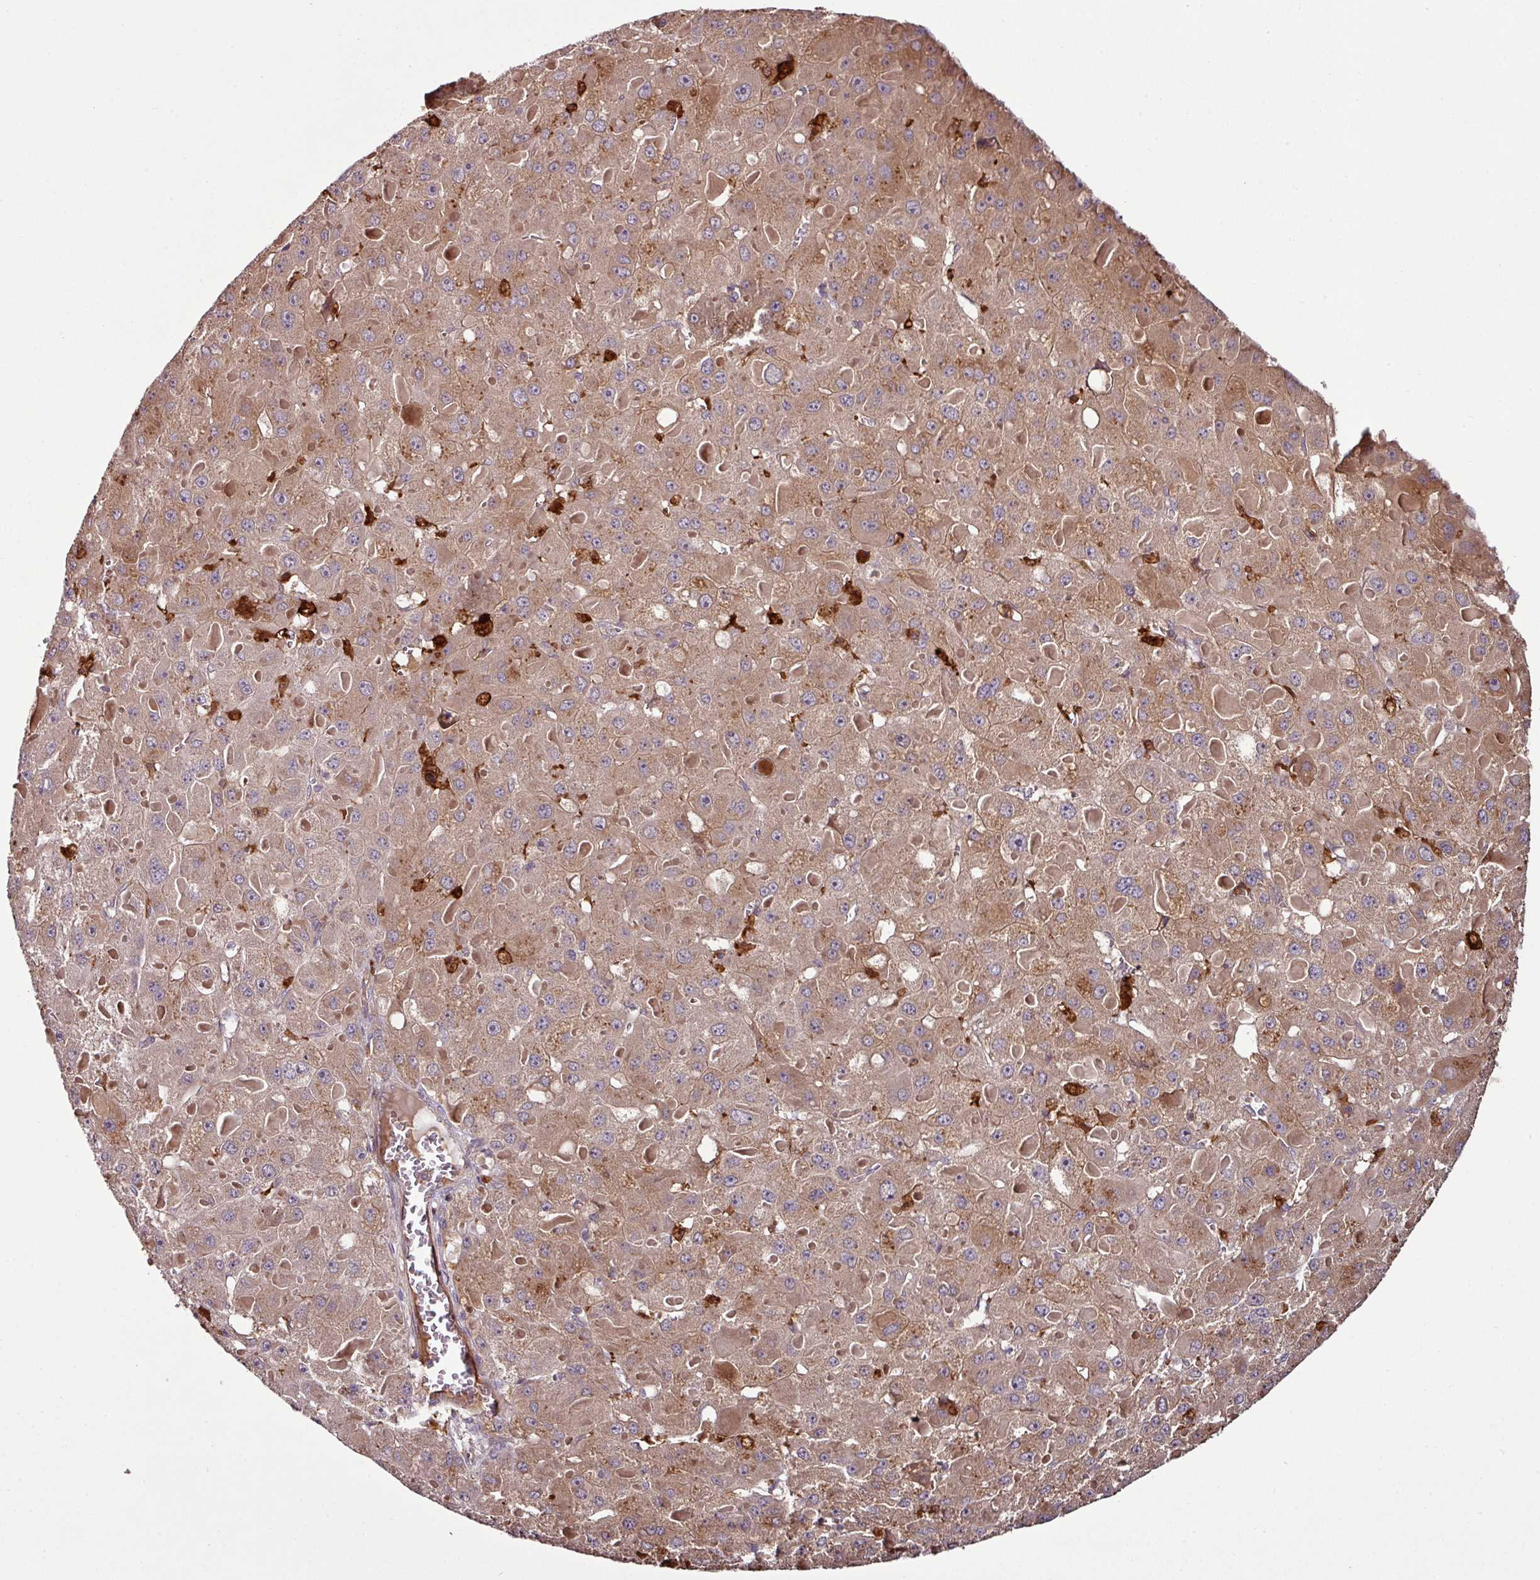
{"staining": {"intensity": "moderate", "quantity": ">75%", "location": "cytoplasmic/membranous"}, "tissue": "liver cancer", "cell_type": "Tumor cells", "image_type": "cancer", "snomed": [{"axis": "morphology", "description": "Carcinoma, Hepatocellular, NOS"}, {"axis": "topography", "description": "Liver"}], "caption": "Human liver cancer (hepatocellular carcinoma) stained with a brown dye exhibits moderate cytoplasmic/membranous positive staining in about >75% of tumor cells.", "gene": "GNPDA1", "patient": {"sex": "female", "age": 73}}